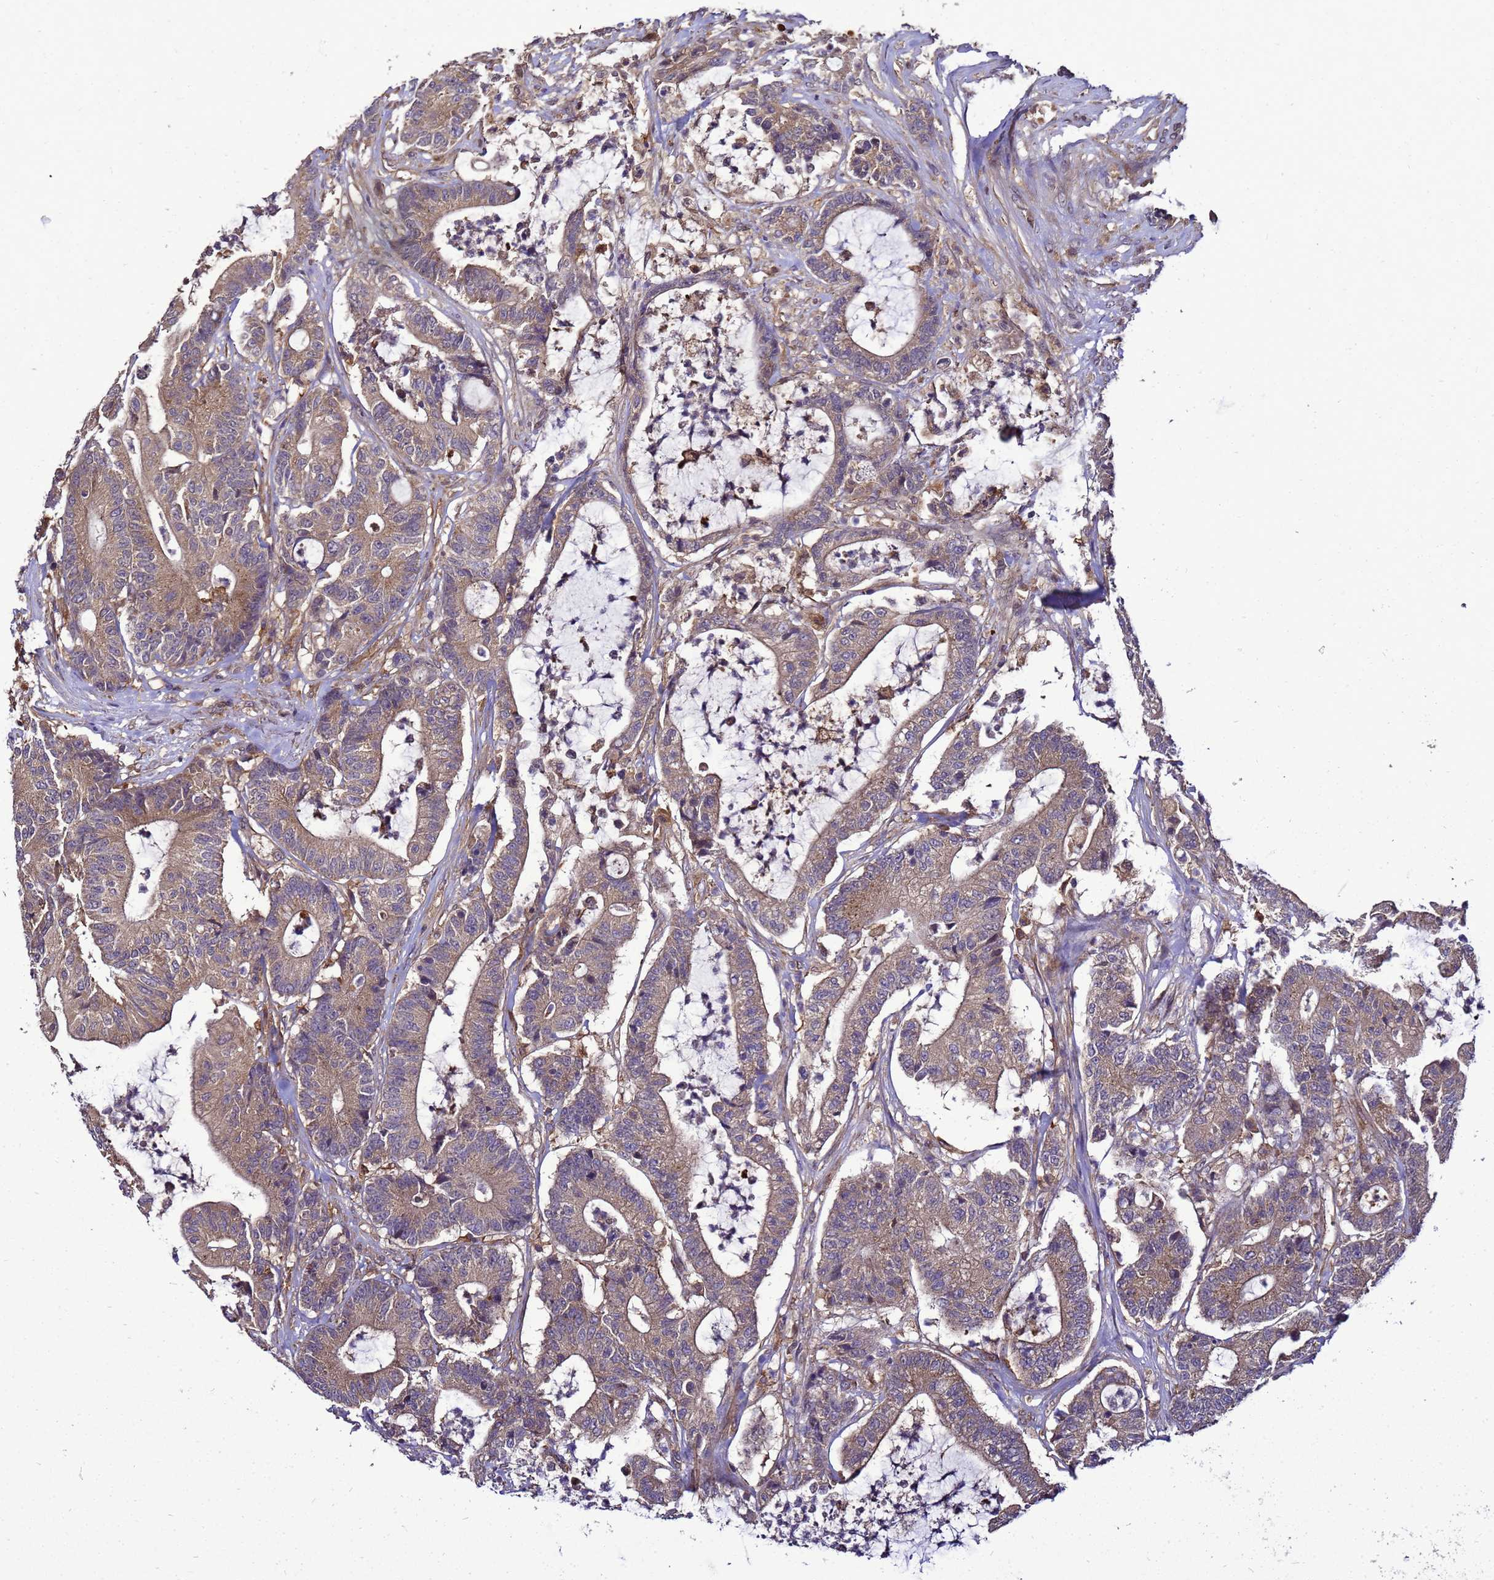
{"staining": {"intensity": "moderate", "quantity": ">75%", "location": "cytoplasmic/membranous"}, "tissue": "colorectal cancer", "cell_type": "Tumor cells", "image_type": "cancer", "snomed": [{"axis": "morphology", "description": "Adenocarcinoma, NOS"}, {"axis": "topography", "description": "Colon"}], "caption": "About >75% of tumor cells in colorectal cancer (adenocarcinoma) demonstrate moderate cytoplasmic/membranous protein positivity as visualized by brown immunohistochemical staining.", "gene": "TRABD", "patient": {"sex": "female", "age": 84}}